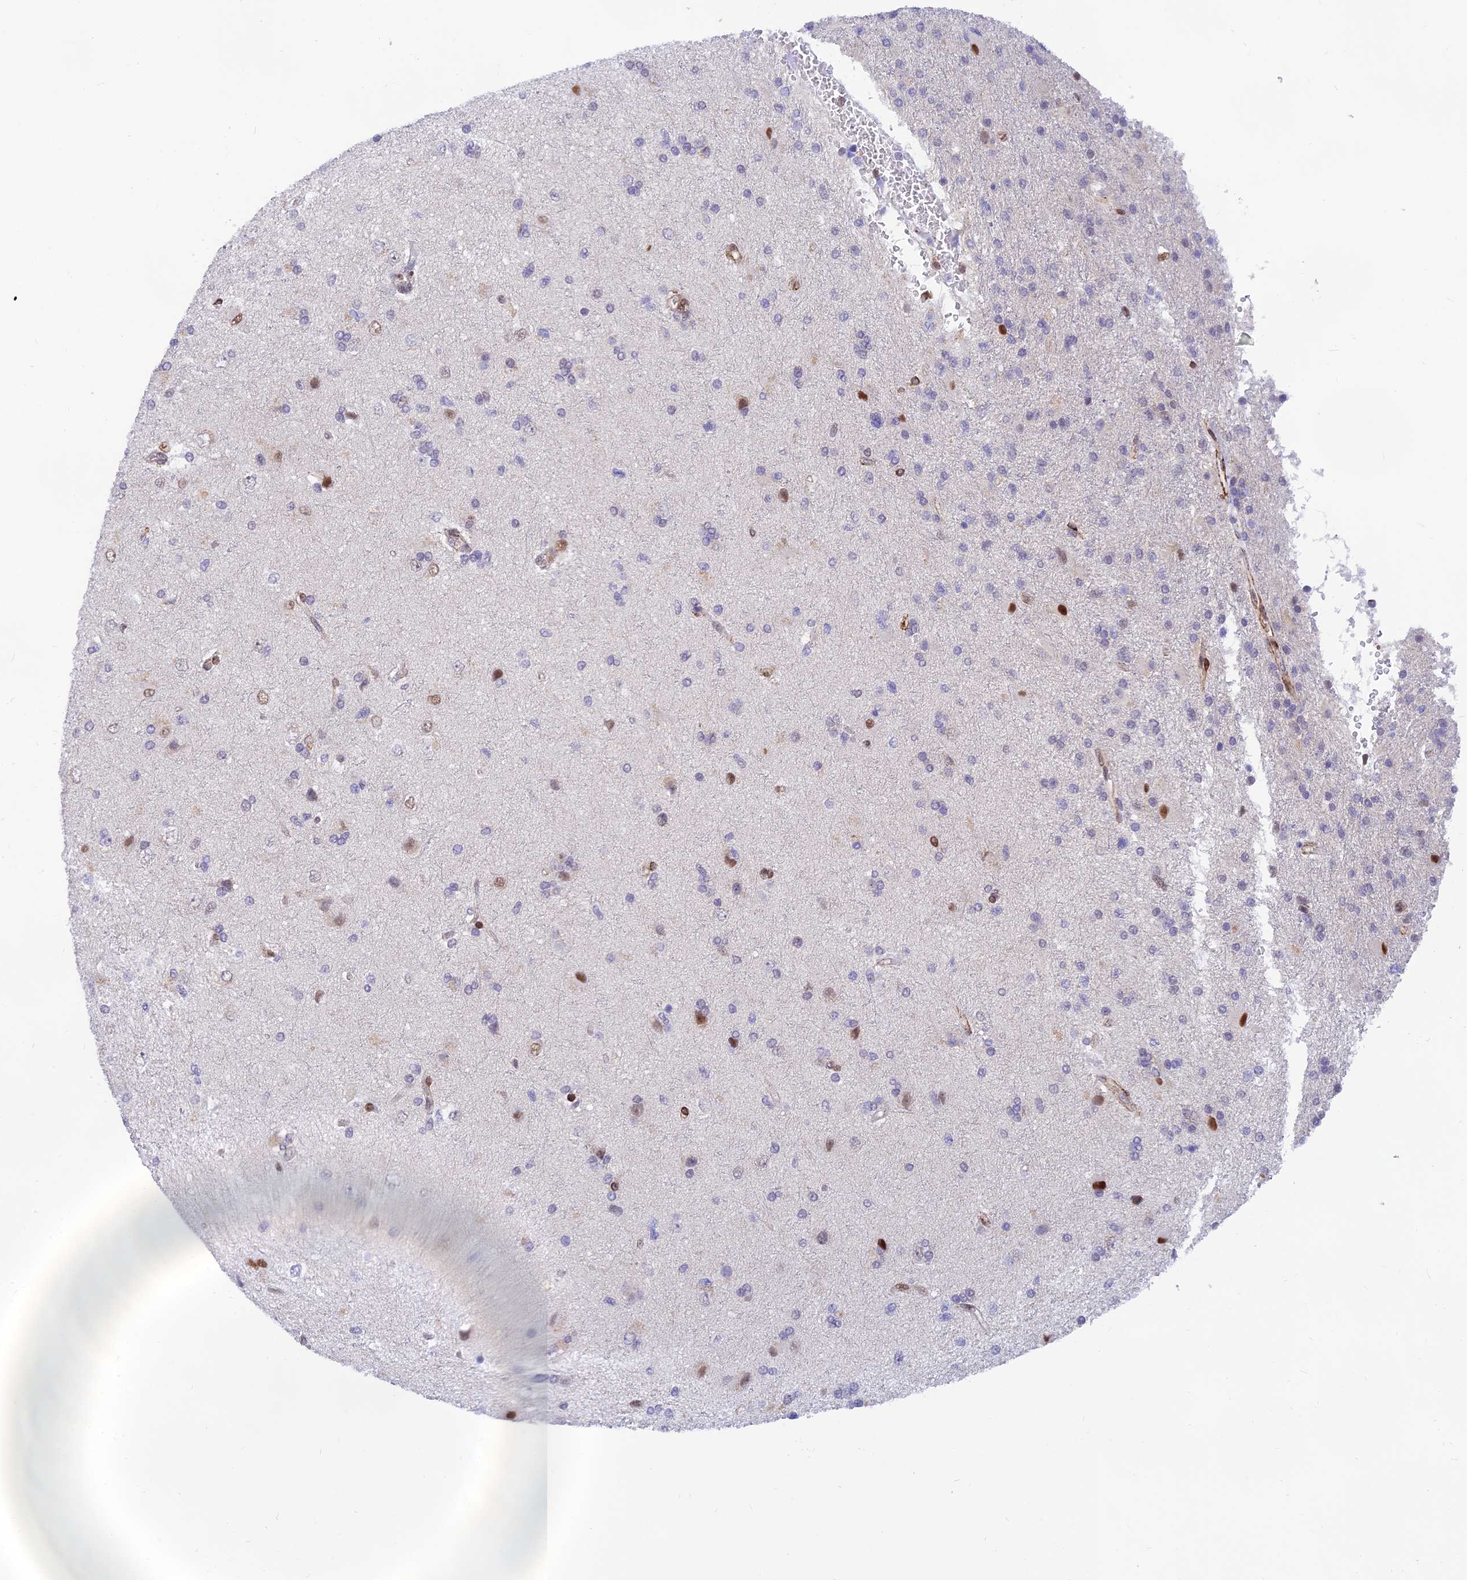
{"staining": {"intensity": "moderate", "quantity": "<25%", "location": "nuclear"}, "tissue": "glioma", "cell_type": "Tumor cells", "image_type": "cancer", "snomed": [{"axis": "morphology", "description": "Glioma, malignant, High grade"}, {"axis": "topography", "description": "Brain"}], "caption": "The histopathology image exhibits a brown stain indicating the presence of a protein in the nuclear of tumor cells in glioma. (Stains: DAB in brown, nuclei in blue, Microscopy: brightfield microscopy at high magnification).", "gene": "CLK4", "patient": {"sex": "male", "age": 56}}